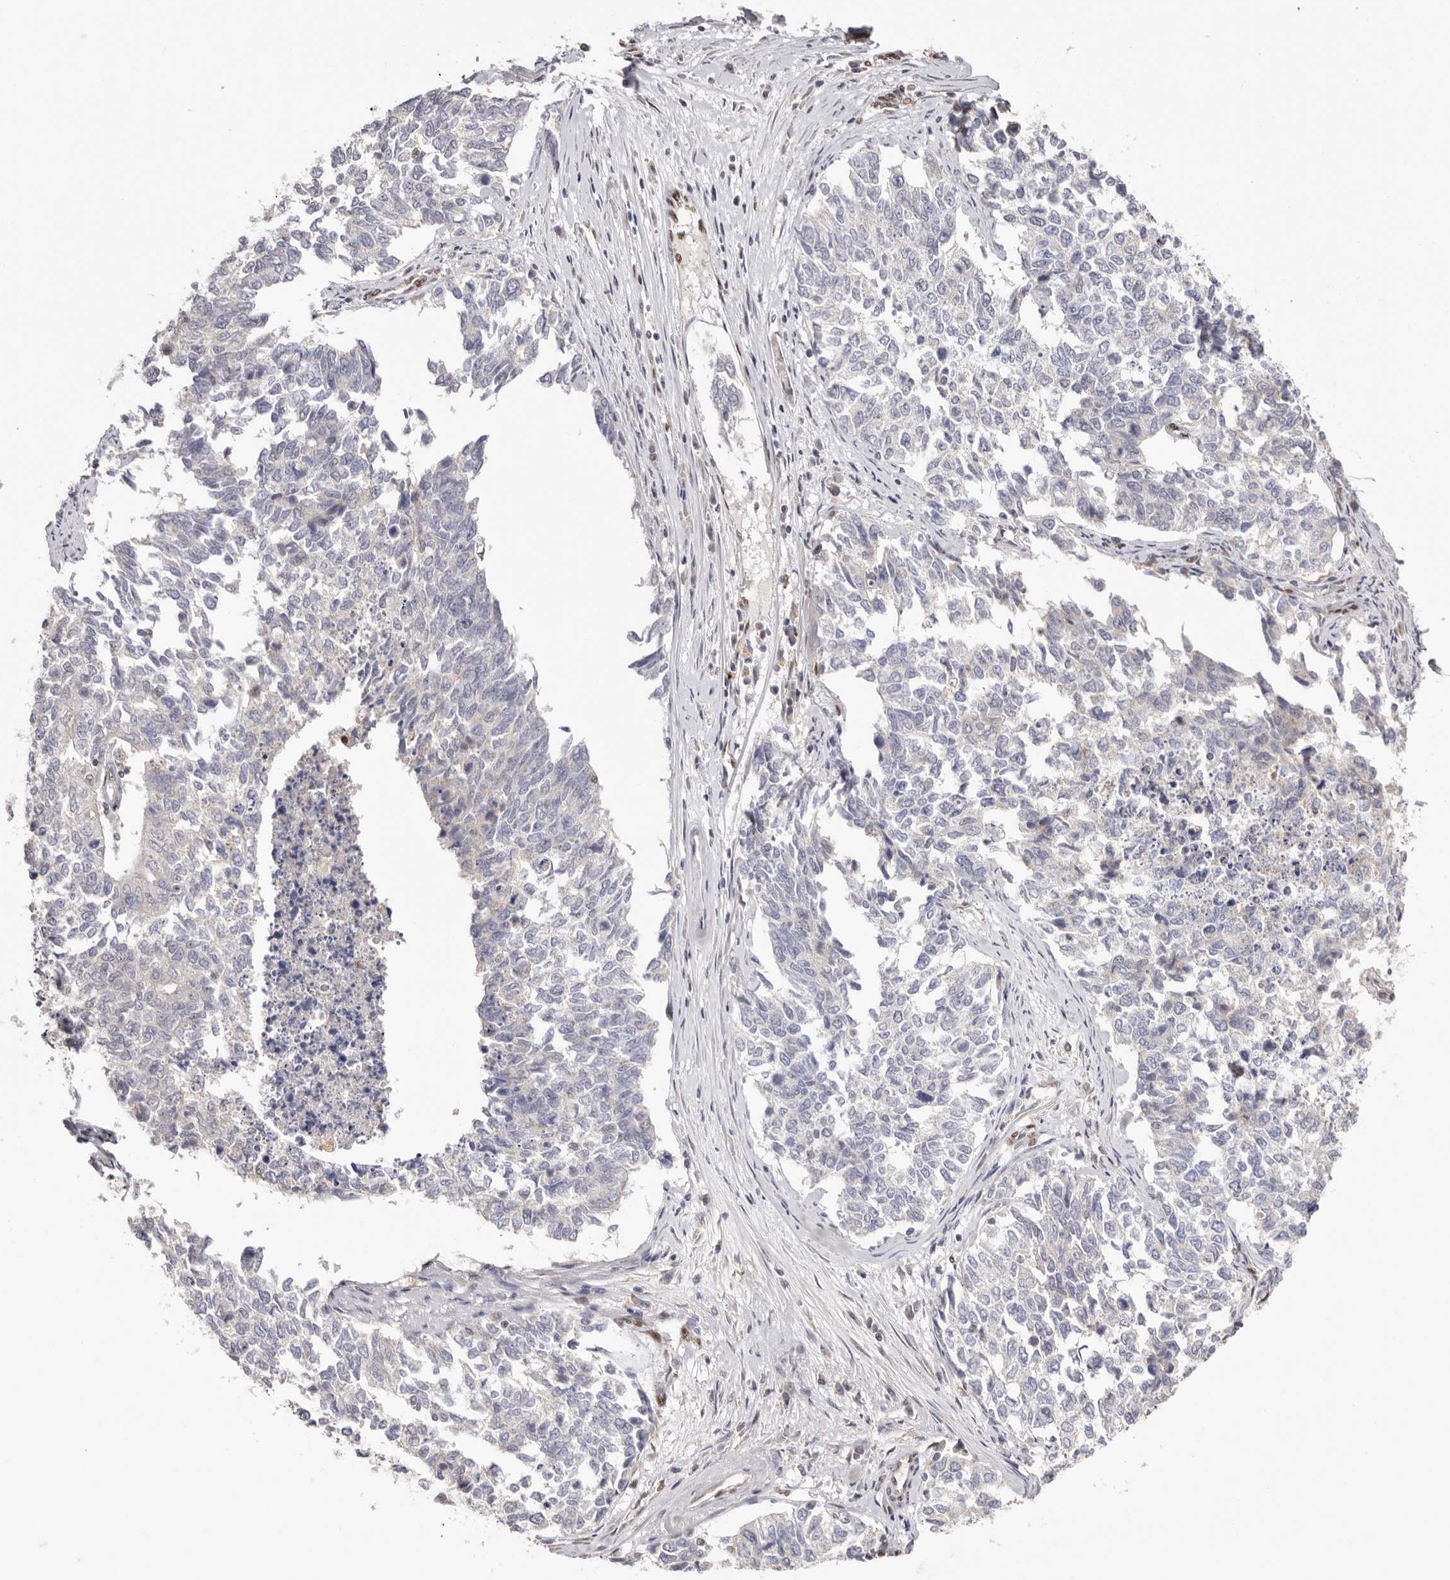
{"staining": {"intensity": "negative", "quantity": "none", "location": "none"}, "tissue": "cervical cancer", "cell_type": "Tumor cells", "image_type": "cancer", "snomed": [{"axis": "morphology", "description": "Squamous cell carcinoma, NOS"}, {"axis": "topography", "description": "Cervix"}], "caption": "Tumor cells are negative for brown protein staining in squamous cell carcinoma (cervical). (DAB immunohistochemistry (IHC) with hematoxylin counter stain).", "gene": "SMAD7", "patient": {"sex": "female", "age": 63}}